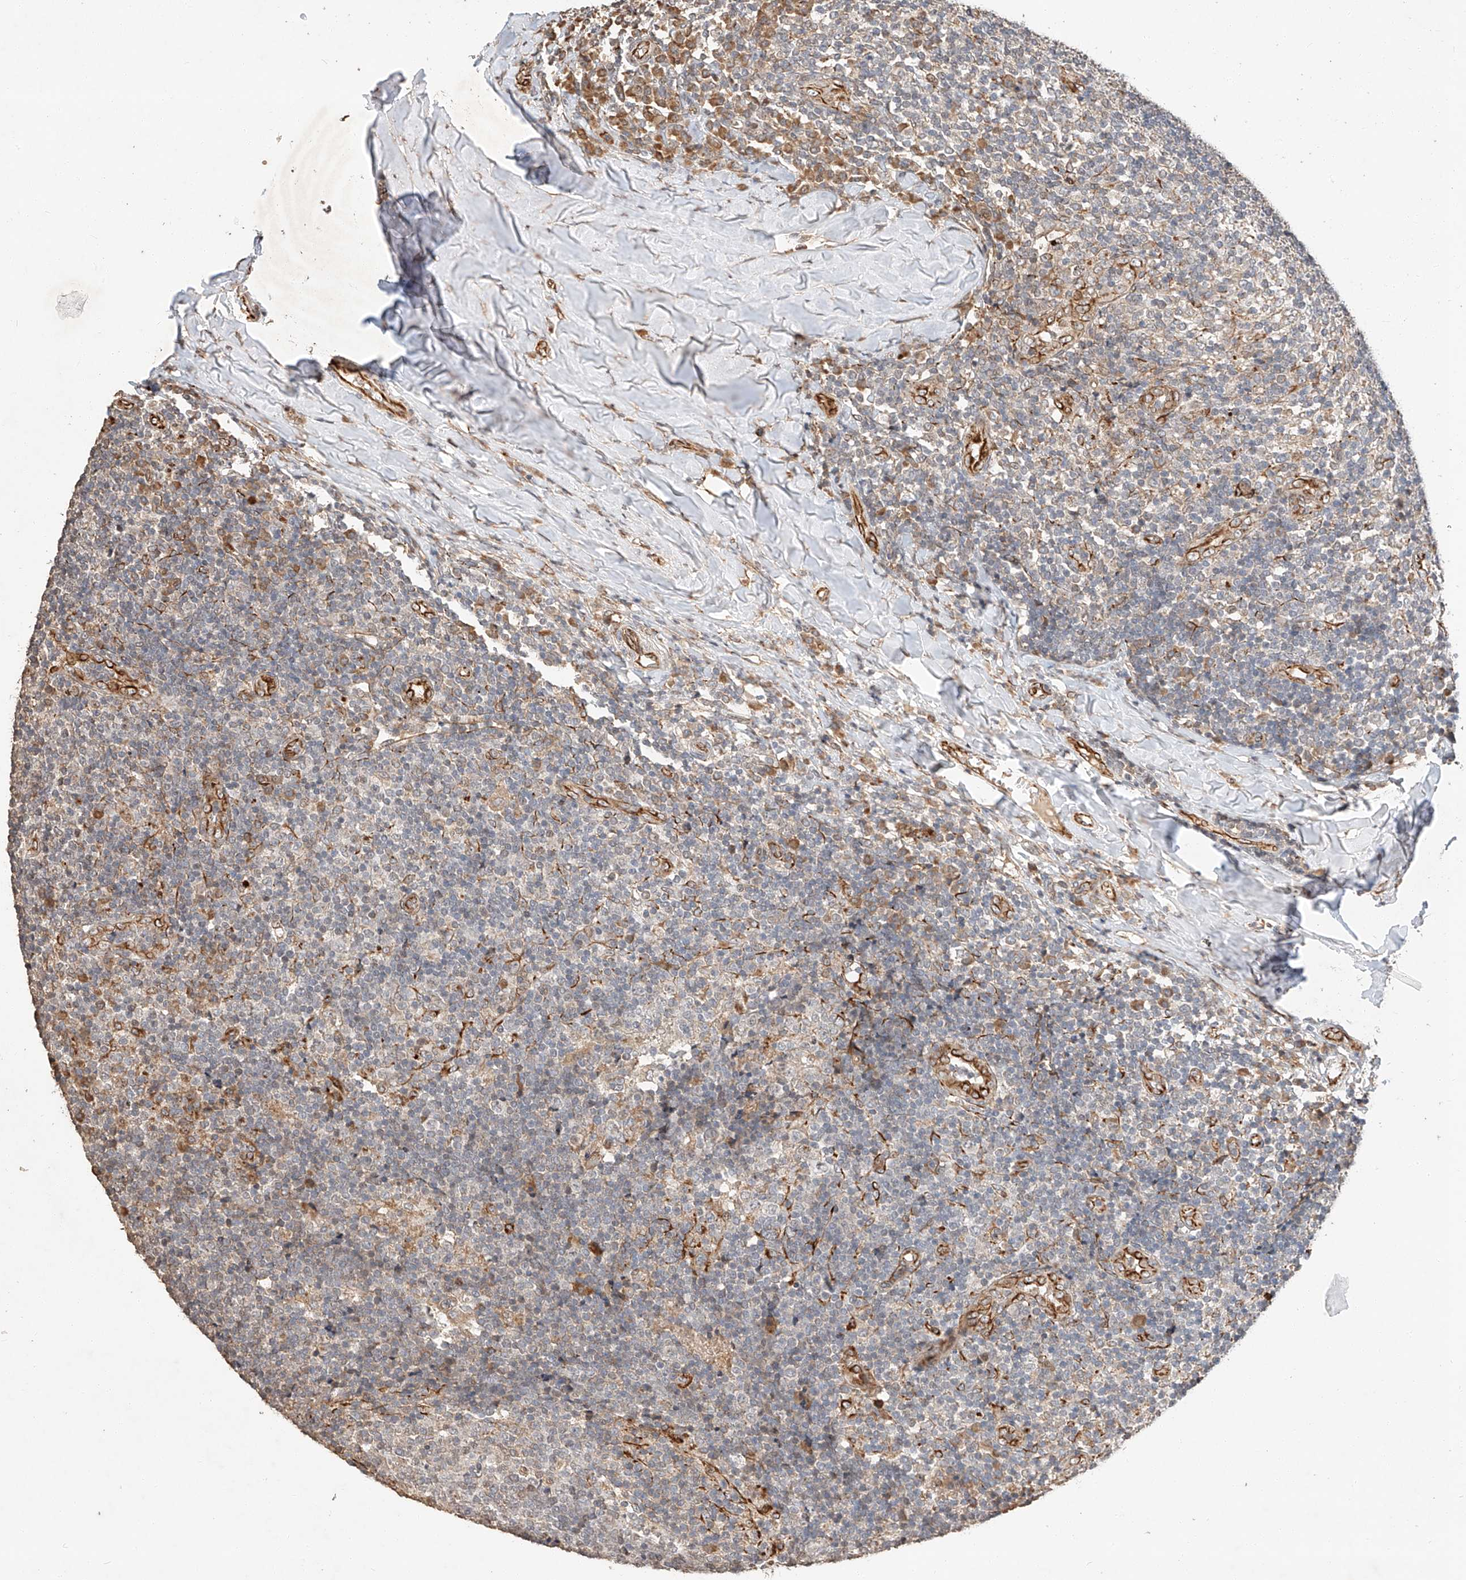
{"staining": {"intensity": "moderate", "quantity": "<25%", "location": "cytoplasmic/membranous"}, "tissue": "tonsil", "cell_type": "Germinal center cells", "image_type": "normal", "snomed": [{"axis": "morphology", "description": "Normal tissue, NOS"}, {"axis": "topography", "description": "Tonsil"}], "caption": "Protein staining of normal tonsil demonstrates moderate cytoplasmic/membranous expression in approximately <25% of germinal center cells. (Brightfield microscopy of DAB IHC at high magnification).", "gene": "SUSD6", "patient": {"sex": "female", "age": 19}}